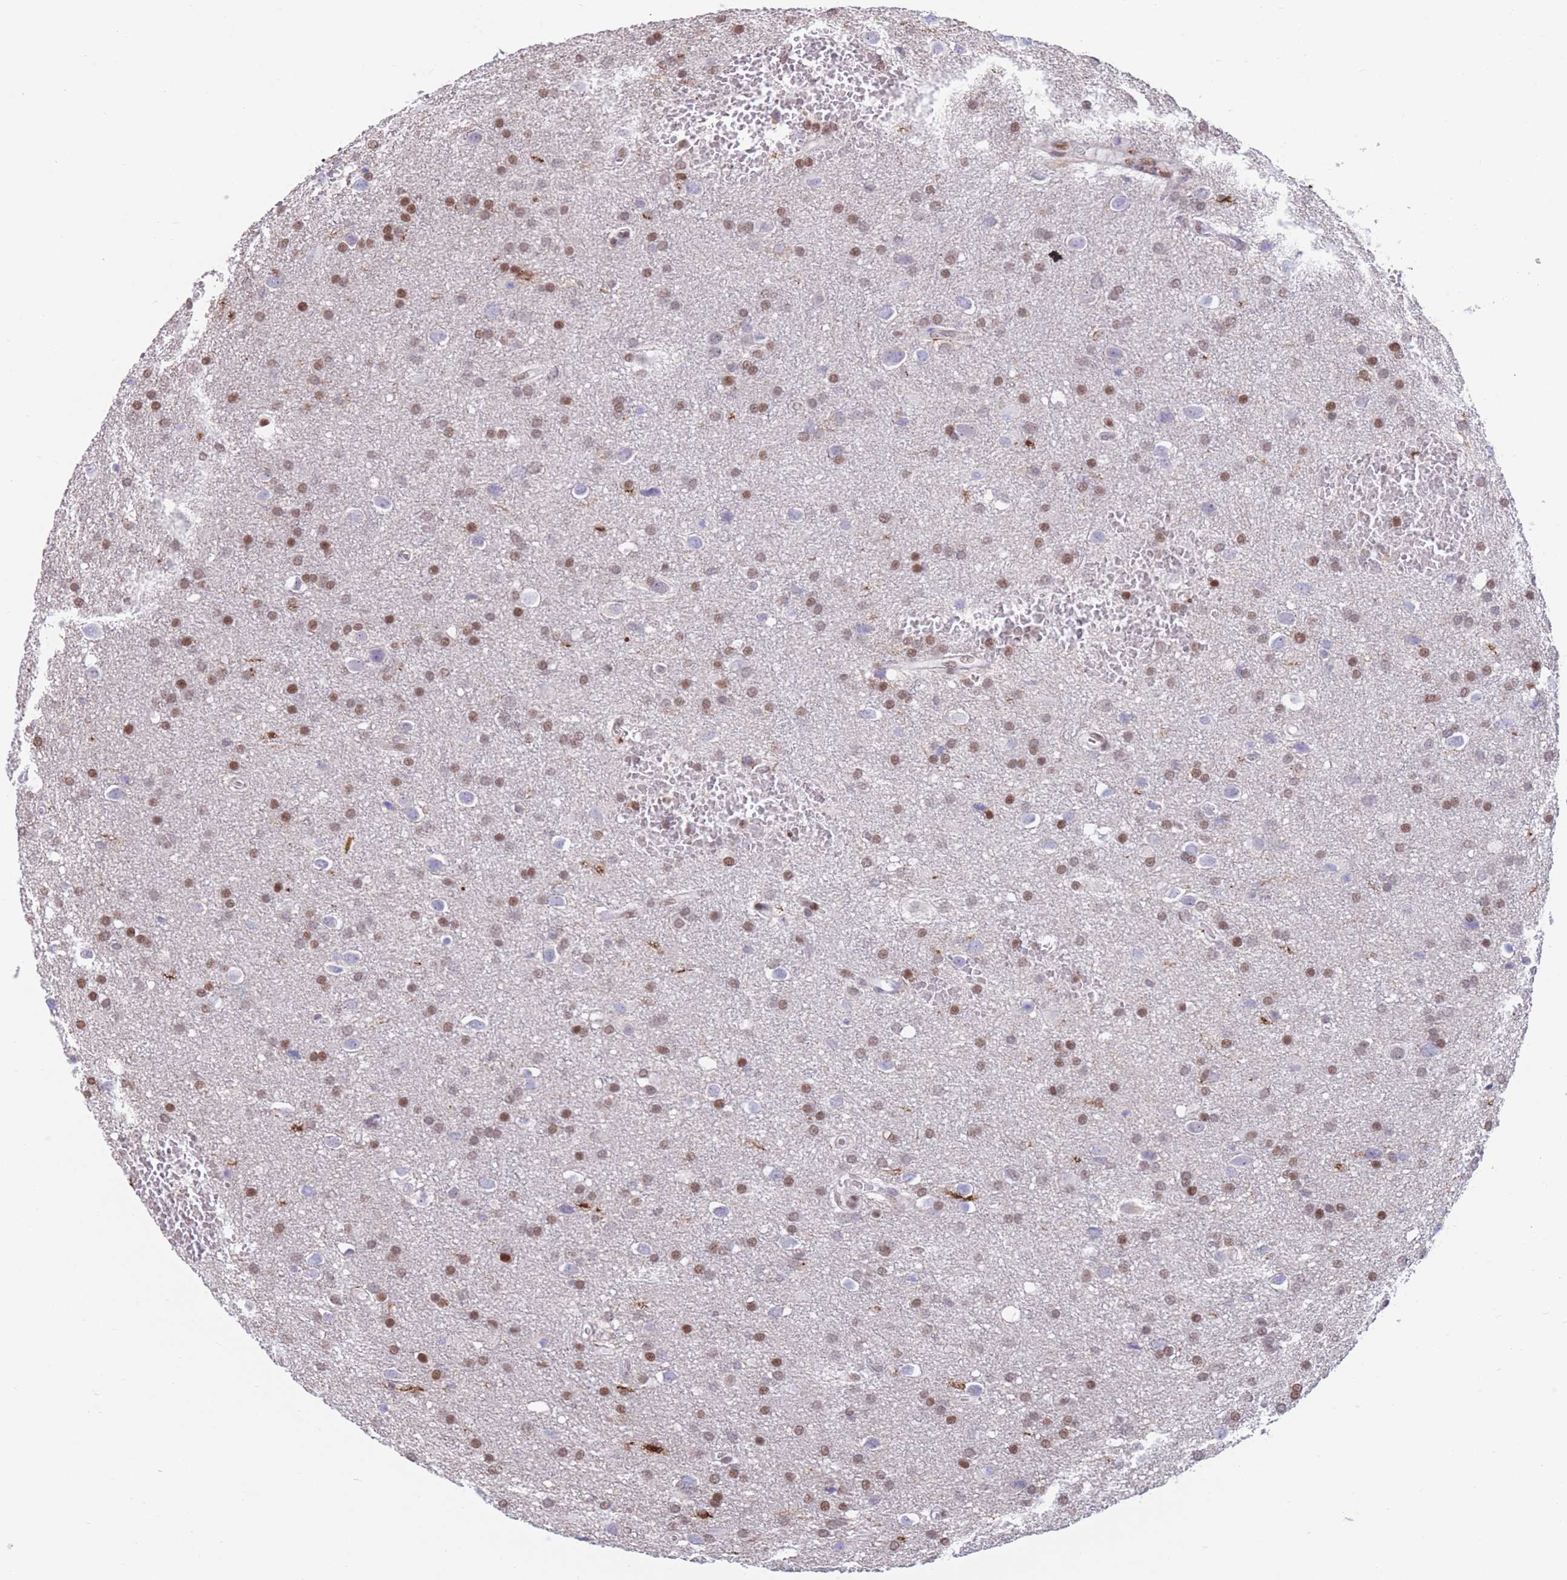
{"staining": {"intensity": "moderate", "quantity": "25%-75%", "location": "nuclear"}, "tissue": "glioma", "cell_type": "Tumor cells", "image_type": "cancer", "snomed": [{"axis": "morphology", "description": "Glioma, malignant, Low grade"}, {"axis": "topography", "description": "Brain"}], "caption": "Protein staining displays moderate nuclear expression in approximately 25%-75% of tumor cells in glioma.", "gene": "DNAJC3", "patient": {"sex": "female", "age": 32}}